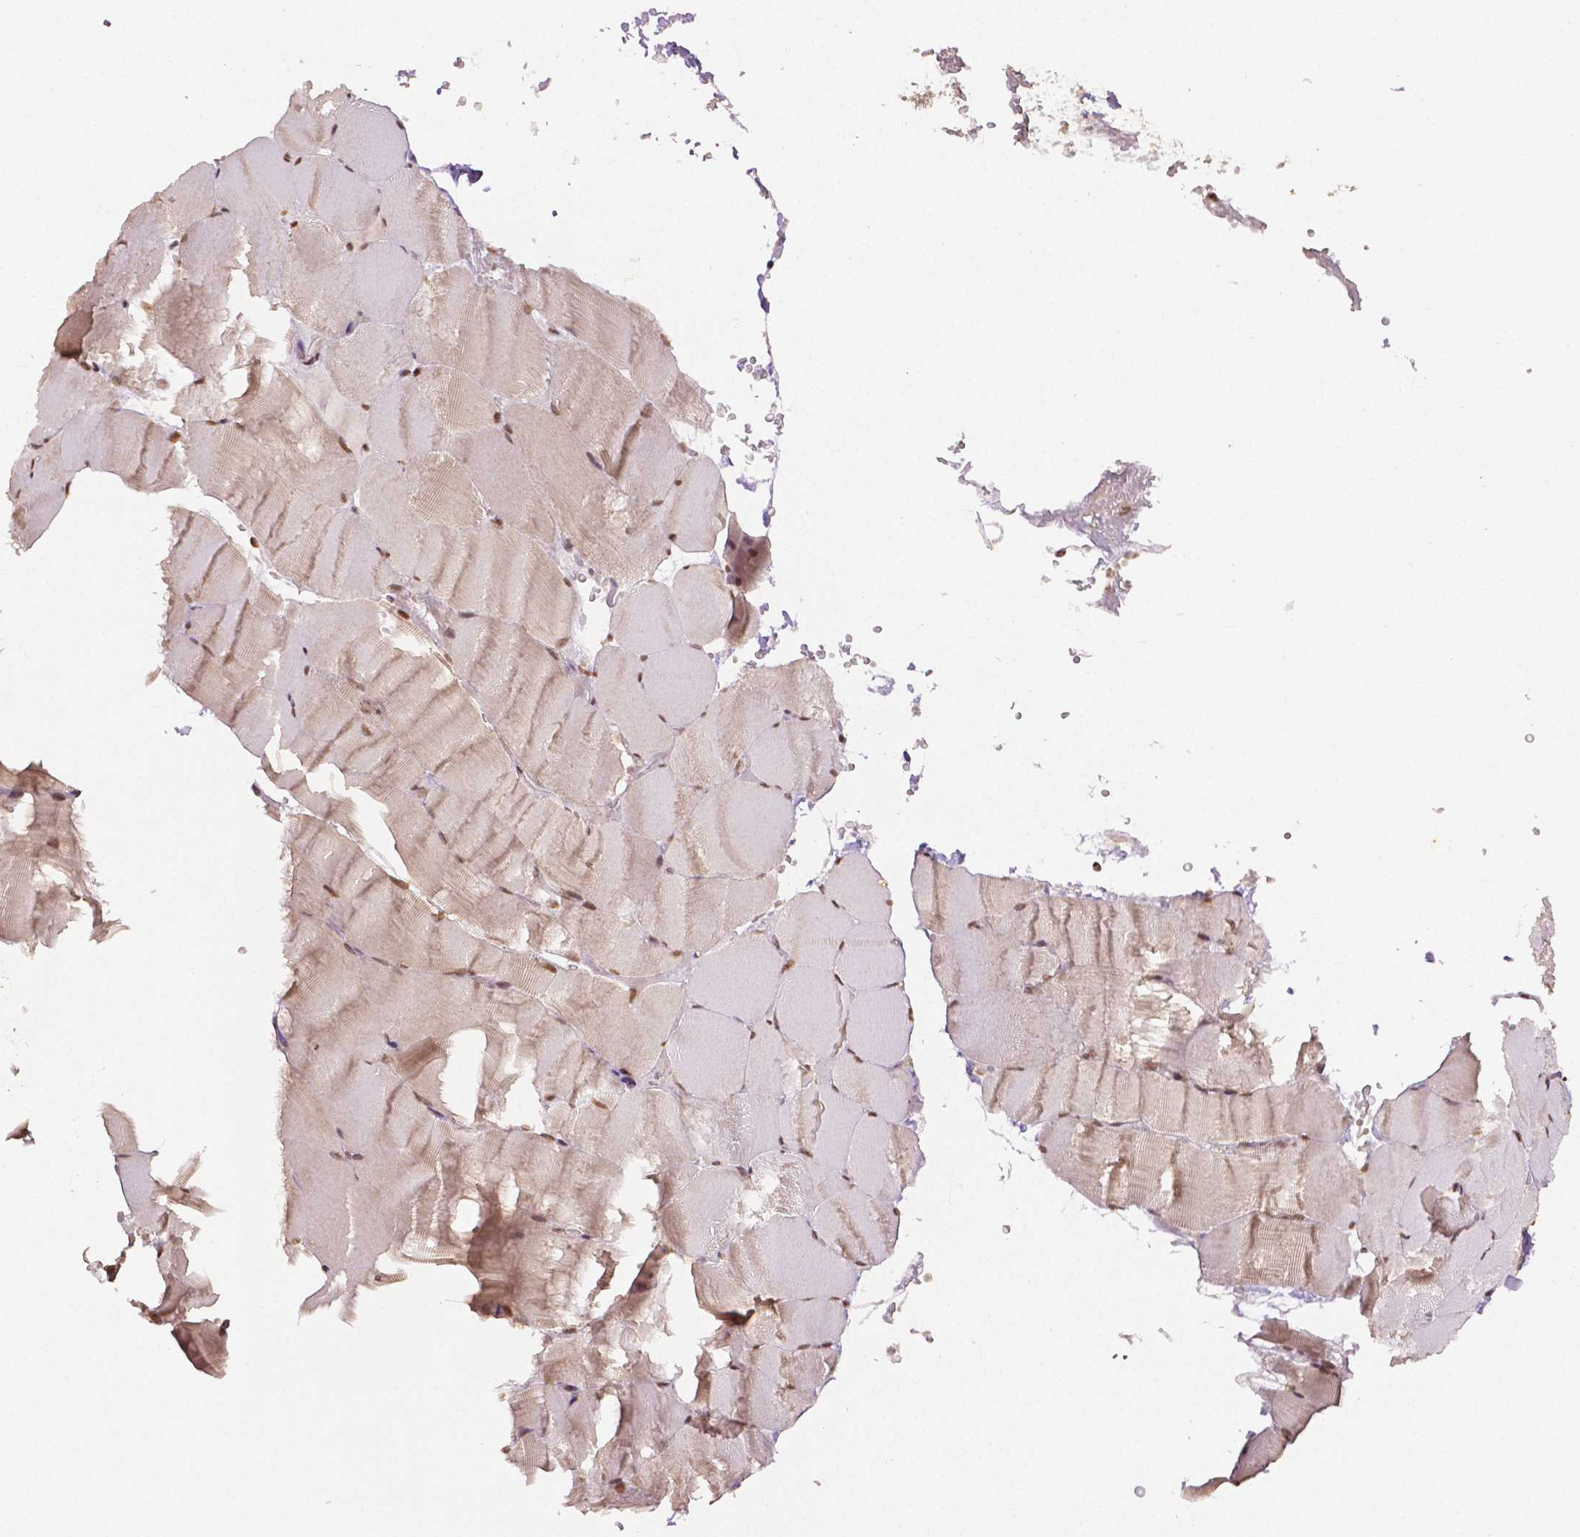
{"staining": {"intensity": "moderate", "quantity": ">75%", "location": "nuclear"}, "tissue": "skeletal muscle", "cell_type": "Myocytes", "image_type": "normal", "snomed": [{"axis": "morphology", "description": "Normal tissue, NOS"}, {"axis": "topography", "description": "Skeletal muscle"}], "caption": "This photomicrograph displays immunohistochemistry staining of unremarkable human skeletal muscle, with medium moderate nuclear staining in about >75% of myocytes.", "gene": "DEK", "patient": {"sex": "female", "age": 37}}